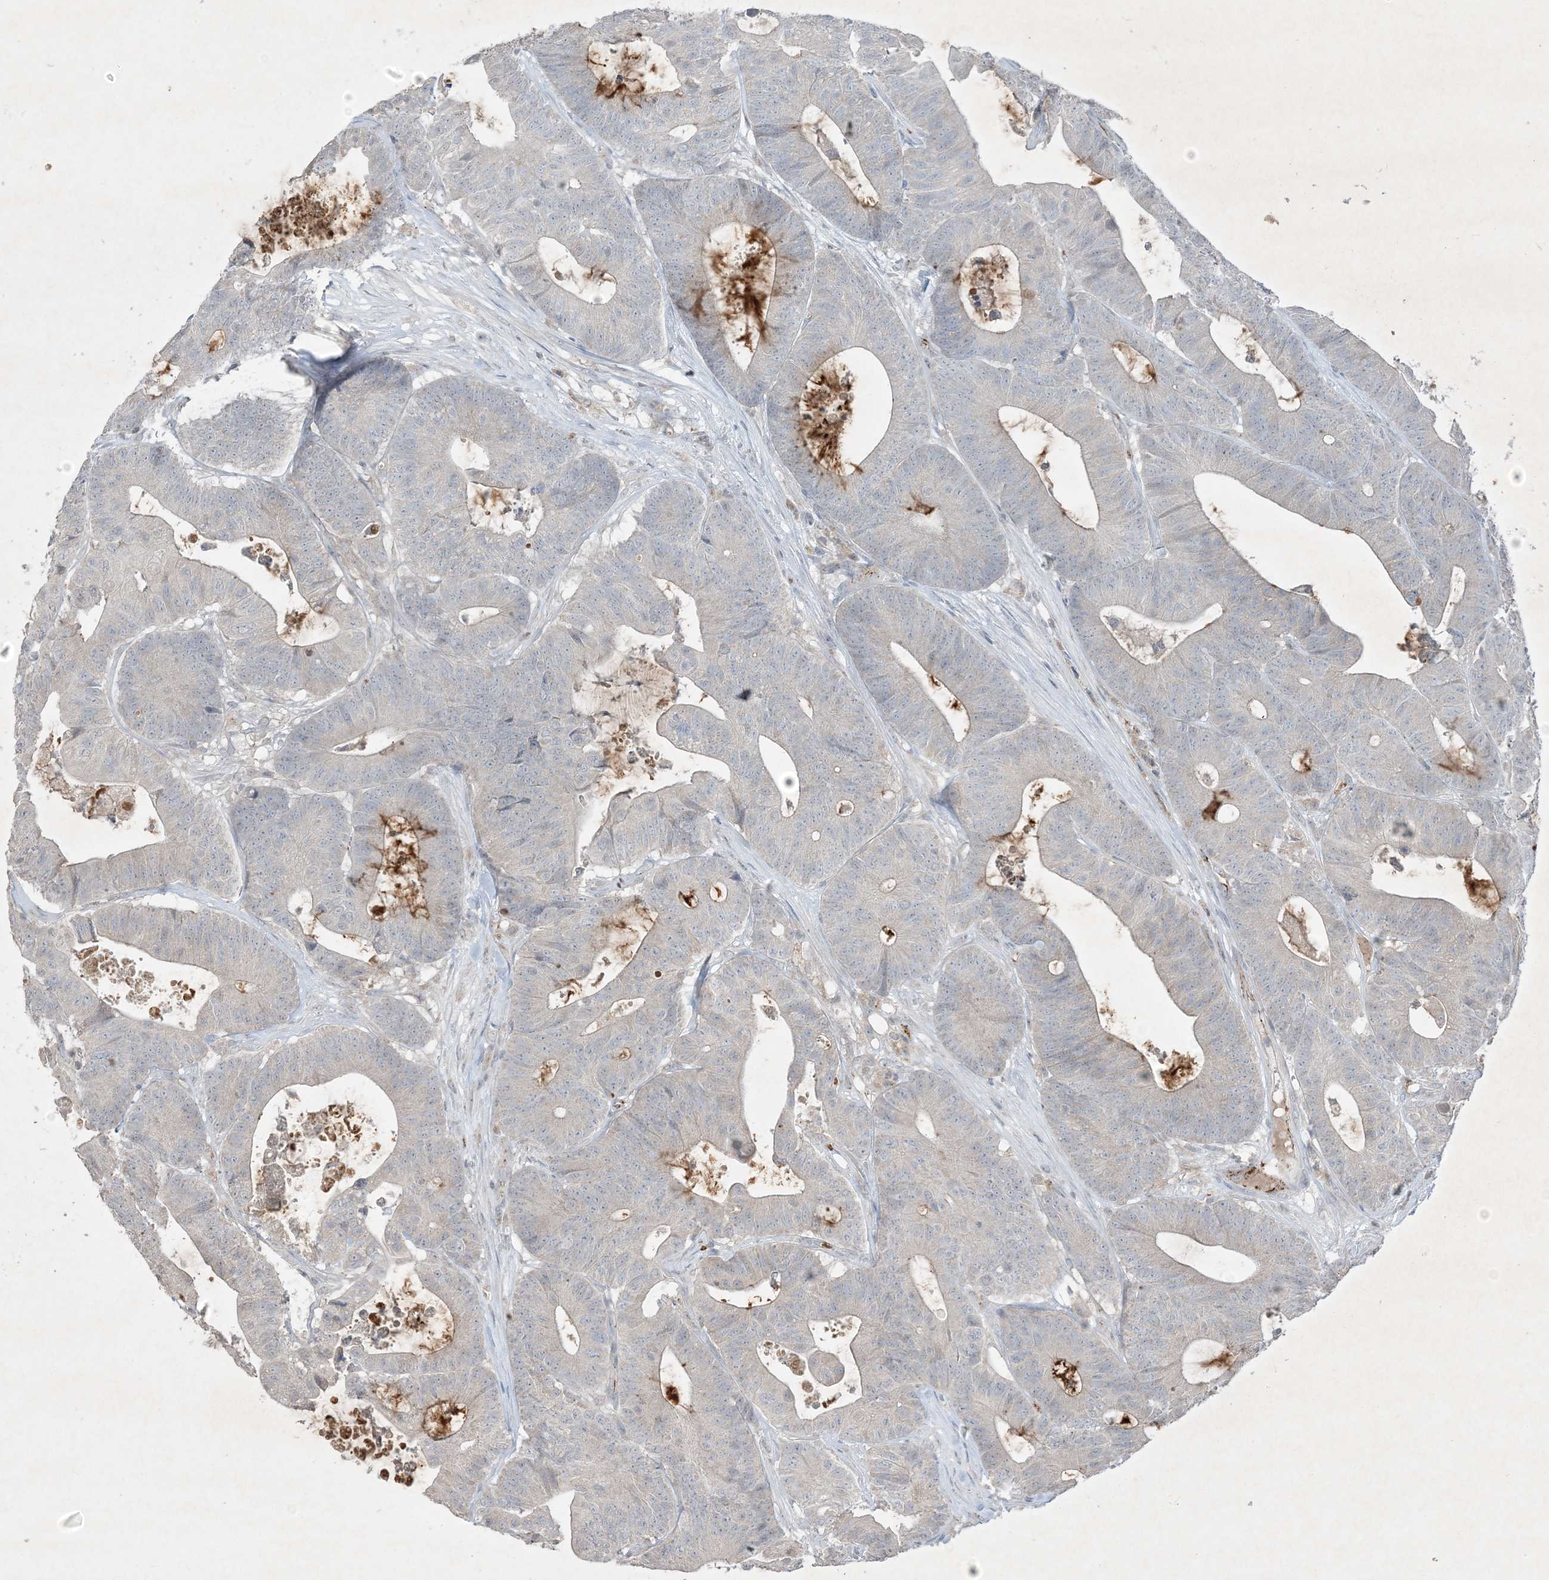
{"staining": {"intensity": "negative", "quantity": "none", "location": "none"}, "tissue": "colorectal cancer", "cell_type": "Tumor cells", "image_type": "cancer", "snomed": [{"axis": "morphology", "description": "Adenocarcinoma, NOS"}, {"axis": "topography", "description": "Colon"}], "caption": "High power microscopy photomicrograph of an immunohistochemistry (IHC) image of colorectal cancer (adenocarcinoma), revealing no significant expression in tumor cells. (Brightfield microscopy of DAB (3,3'-diaminobenzidine) IHC at high magnification).", "gene": "PRSS36", "patient": {"sex": "female", "age": 84}}